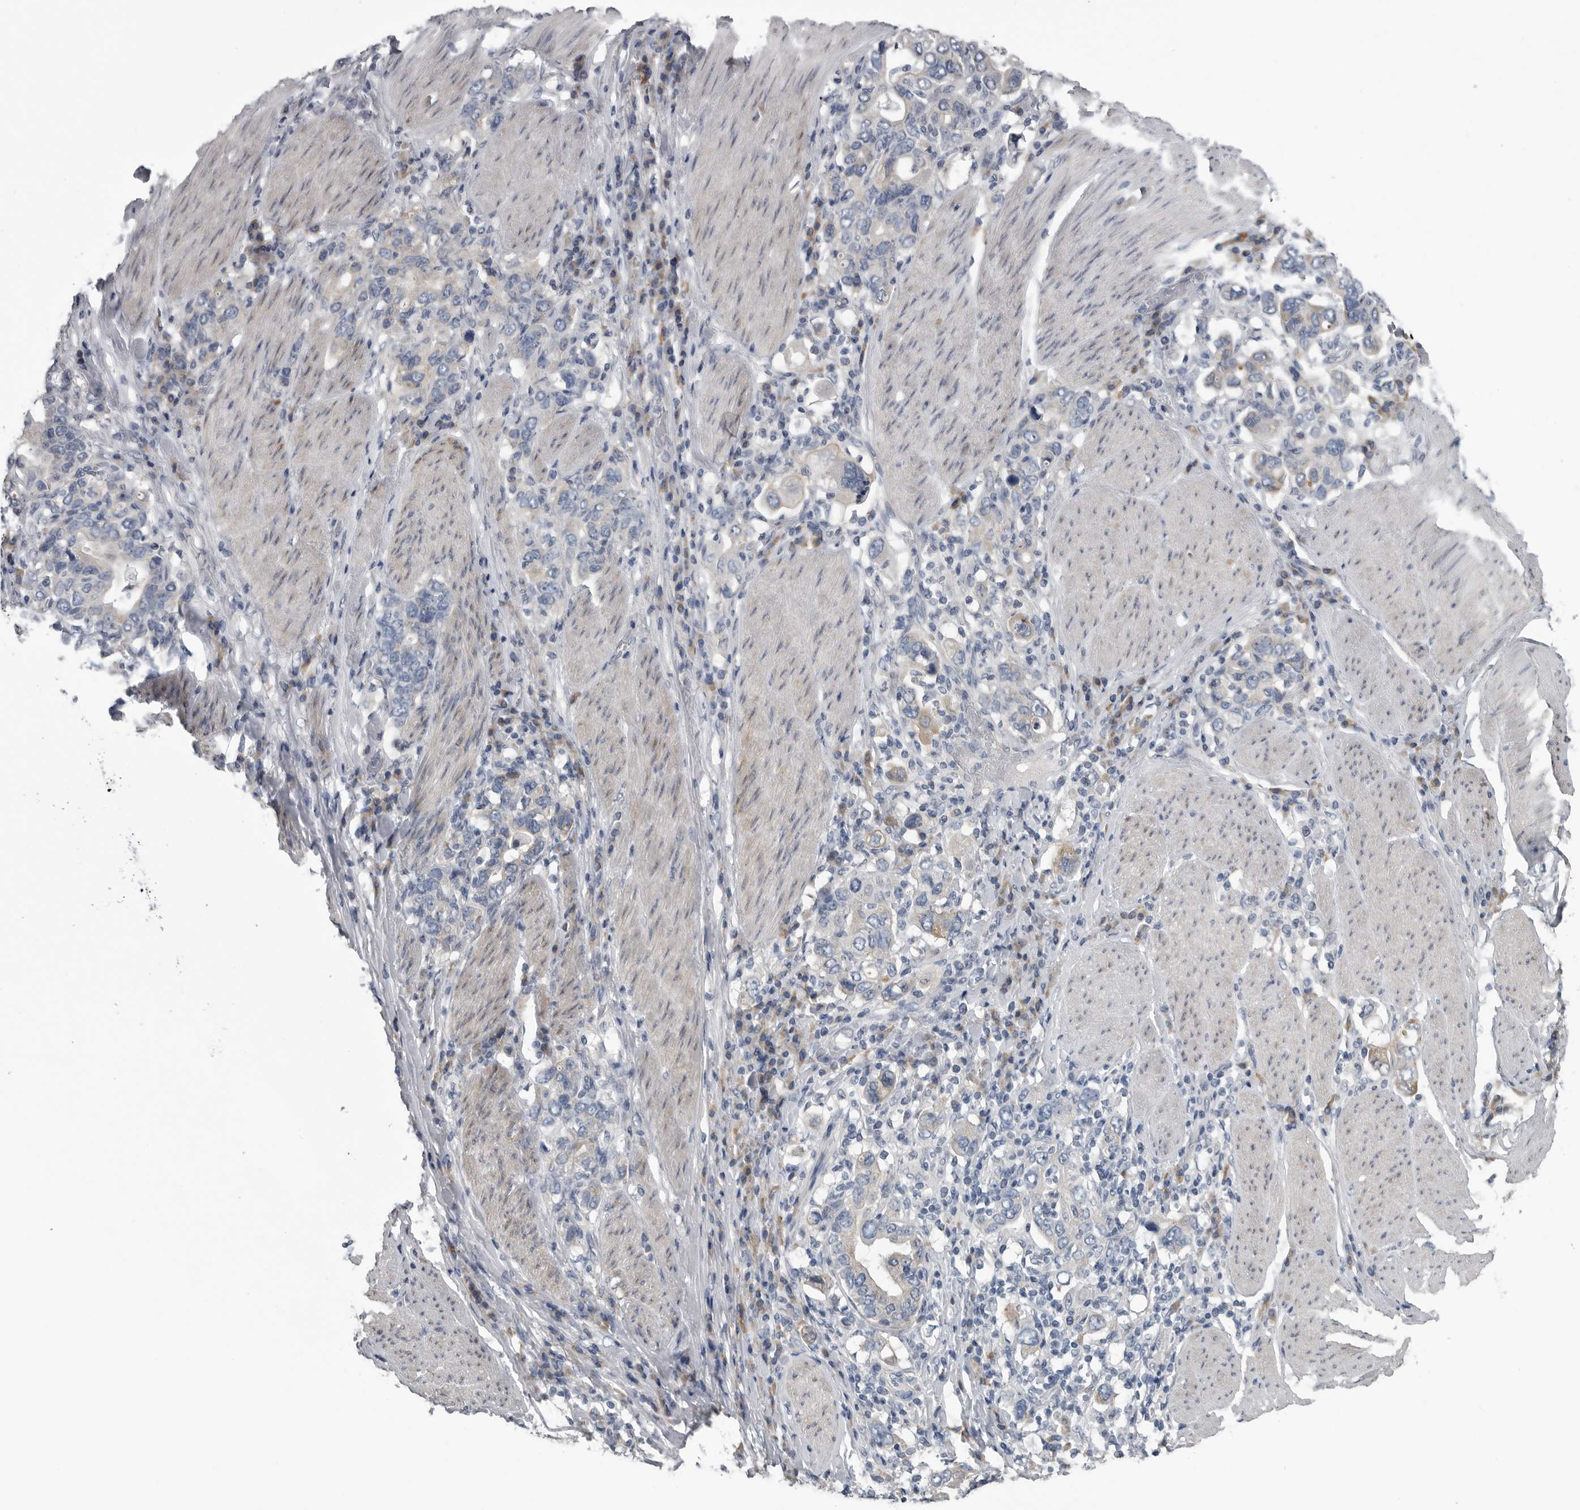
{"staining": {"intensity": "moderate", "quantity": "<25%", "location": "cytoplasmic/membranous"}, "tissue": "stomach cancer", "cell_type": "Tumor cells", "image_type": "cancer", "snomed": [{"axis": "morphology", "description": "Adenocarcinoma, NOS"}, {"axis": "topography", "description": "Stomach, upper"}], "caption": "A brown stain labels moderate cytoplasmic/membranous positivity of a protein in human stomach cancer (adenocarcinoma) tumor cells.", "gene": "MYOC", "patient": {"sex": "male", "age": 62}}